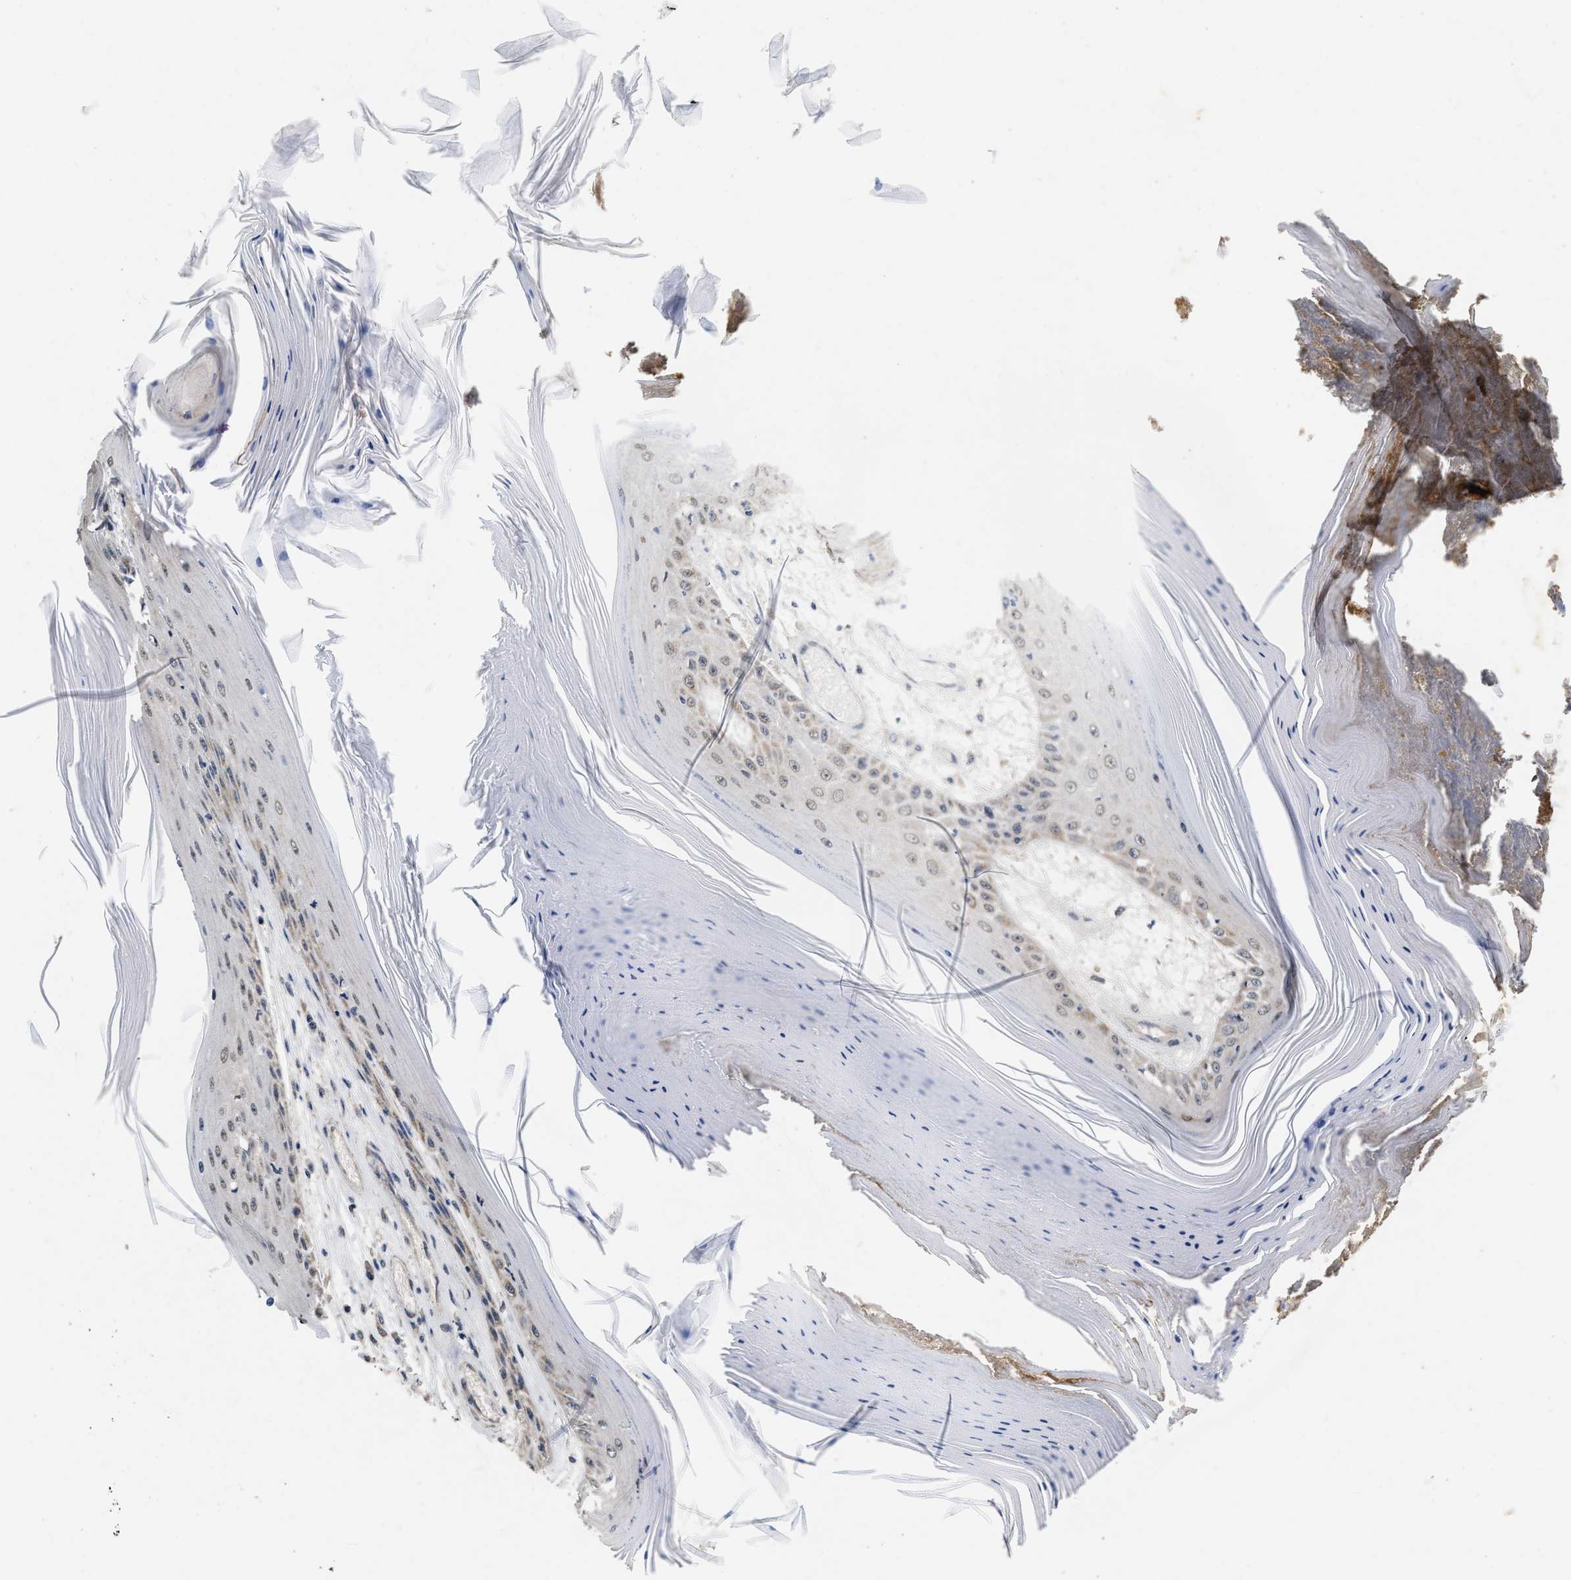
{"staining": {"intensity": "weak", "quantity": "<25%", "location": "cytoplasmic/membranous"}, "tissue": "skin cancer", "cell_type": "Tumor cells", "image_type": "cancer", "snomed": [{"axis": "morphology", "description": "Squamous cell carcinoma, NOS"}, {"axis": "topography", "description": "Skin"}], "caption": "Immunohistochemistry (IHC) image of neoplastic tissue: skin cancer stained with DAB exhibits no significant protein positivity in tumor cells.", "gene": "SCYL2", "patient": {"sex": "female", "age": 73}}